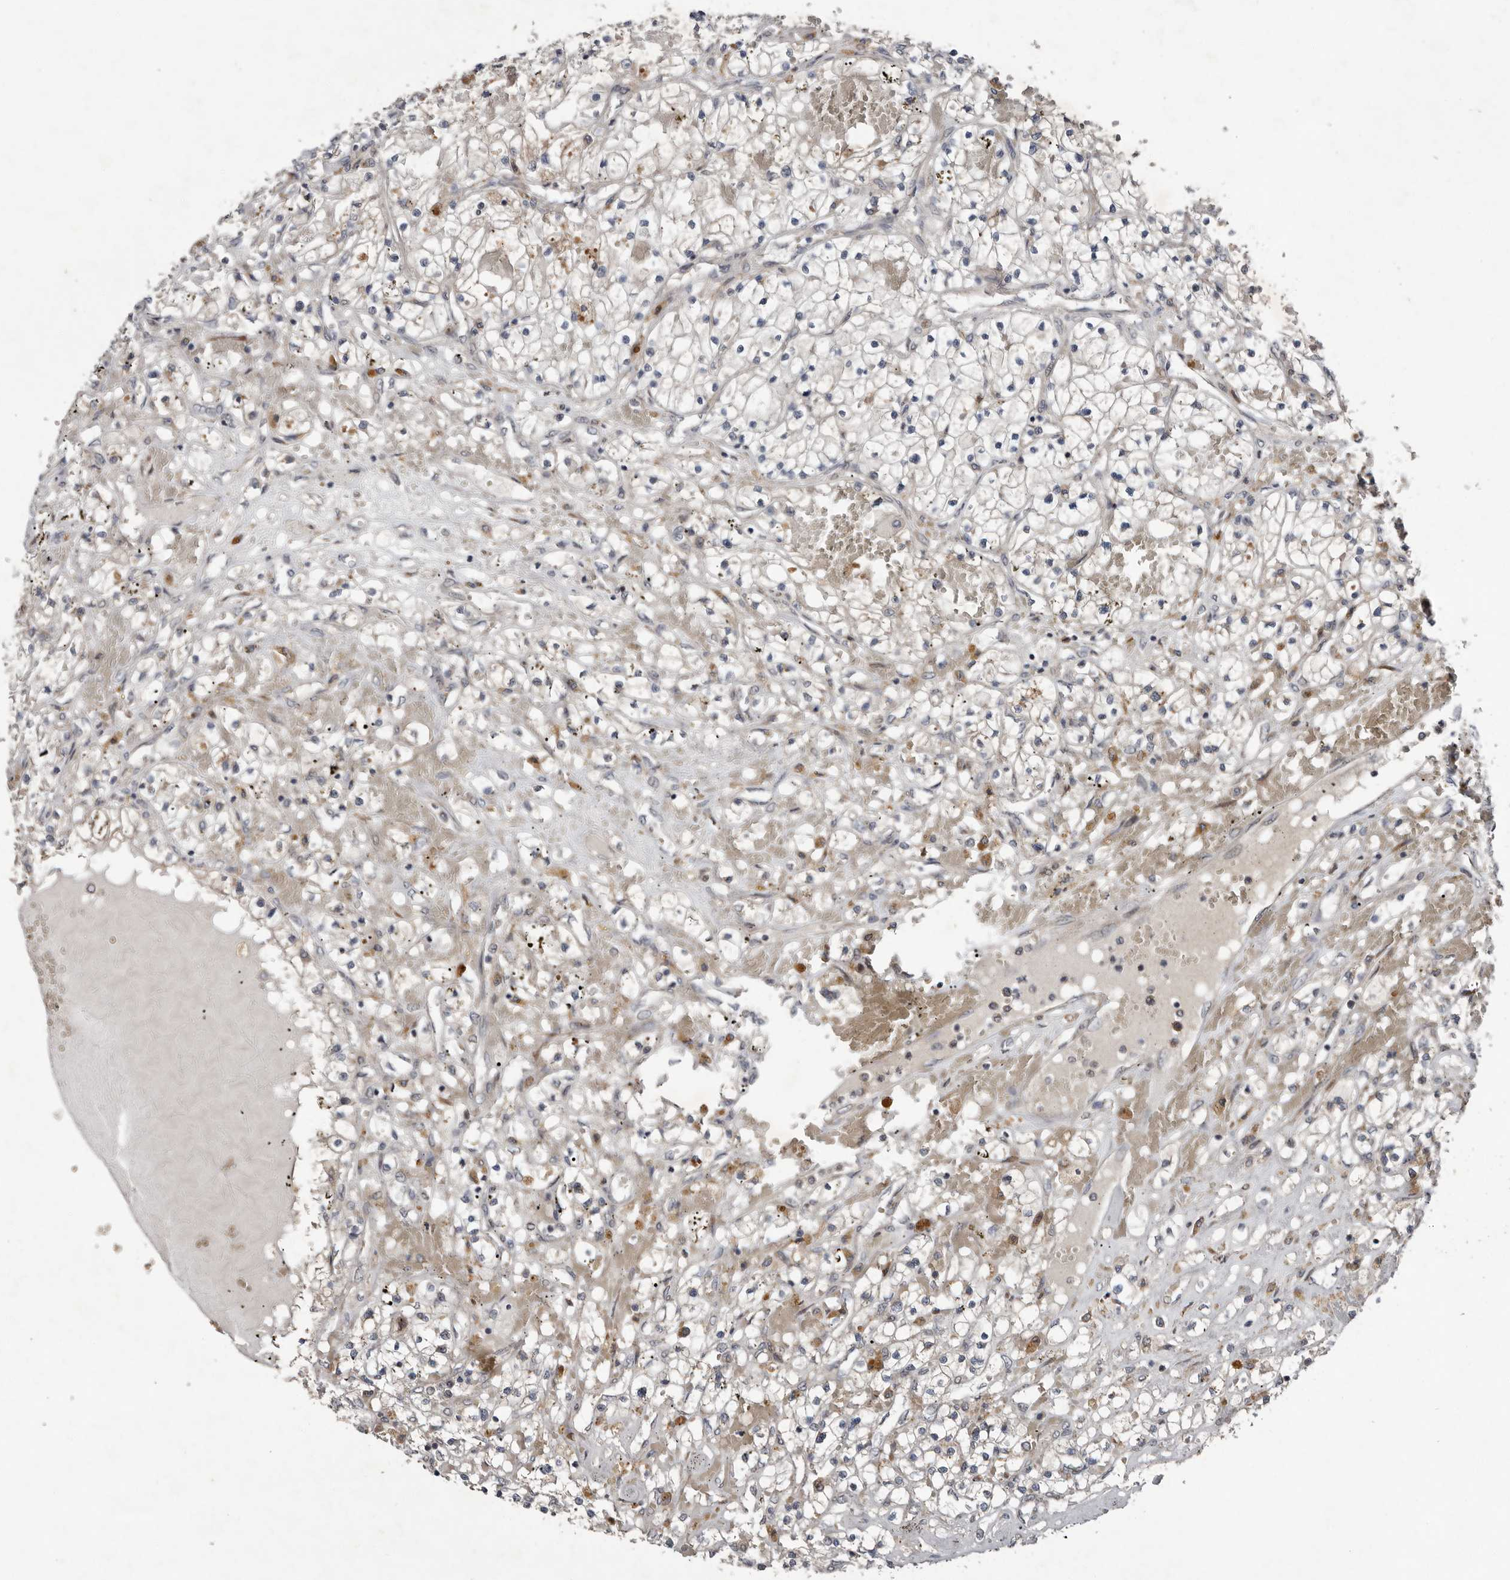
{"staining": {"intensity": "negative", "quantity": "none", "location": "none"}, "tissue": "renal cancer", "cell_type": "Tumor cells", "image_type": "cancer", "snomed": [{"axis": "morphology", "description": "Normal tissue, NOS"}, {"axis": "morphology", "description": "Adenocarcinoma, NOS"}, {"axis": "topography", "description": "Kidney"}], "caption": "Immunohistochemistry (IHC) photomicrograph of neoplastic tissue: human renal cancer (adenocarcinoma) stained with DAB demonstrates no significant protein expression in tumor cells.", "gene": "CHML", "patient": {"sex": "male", "age": 68}}